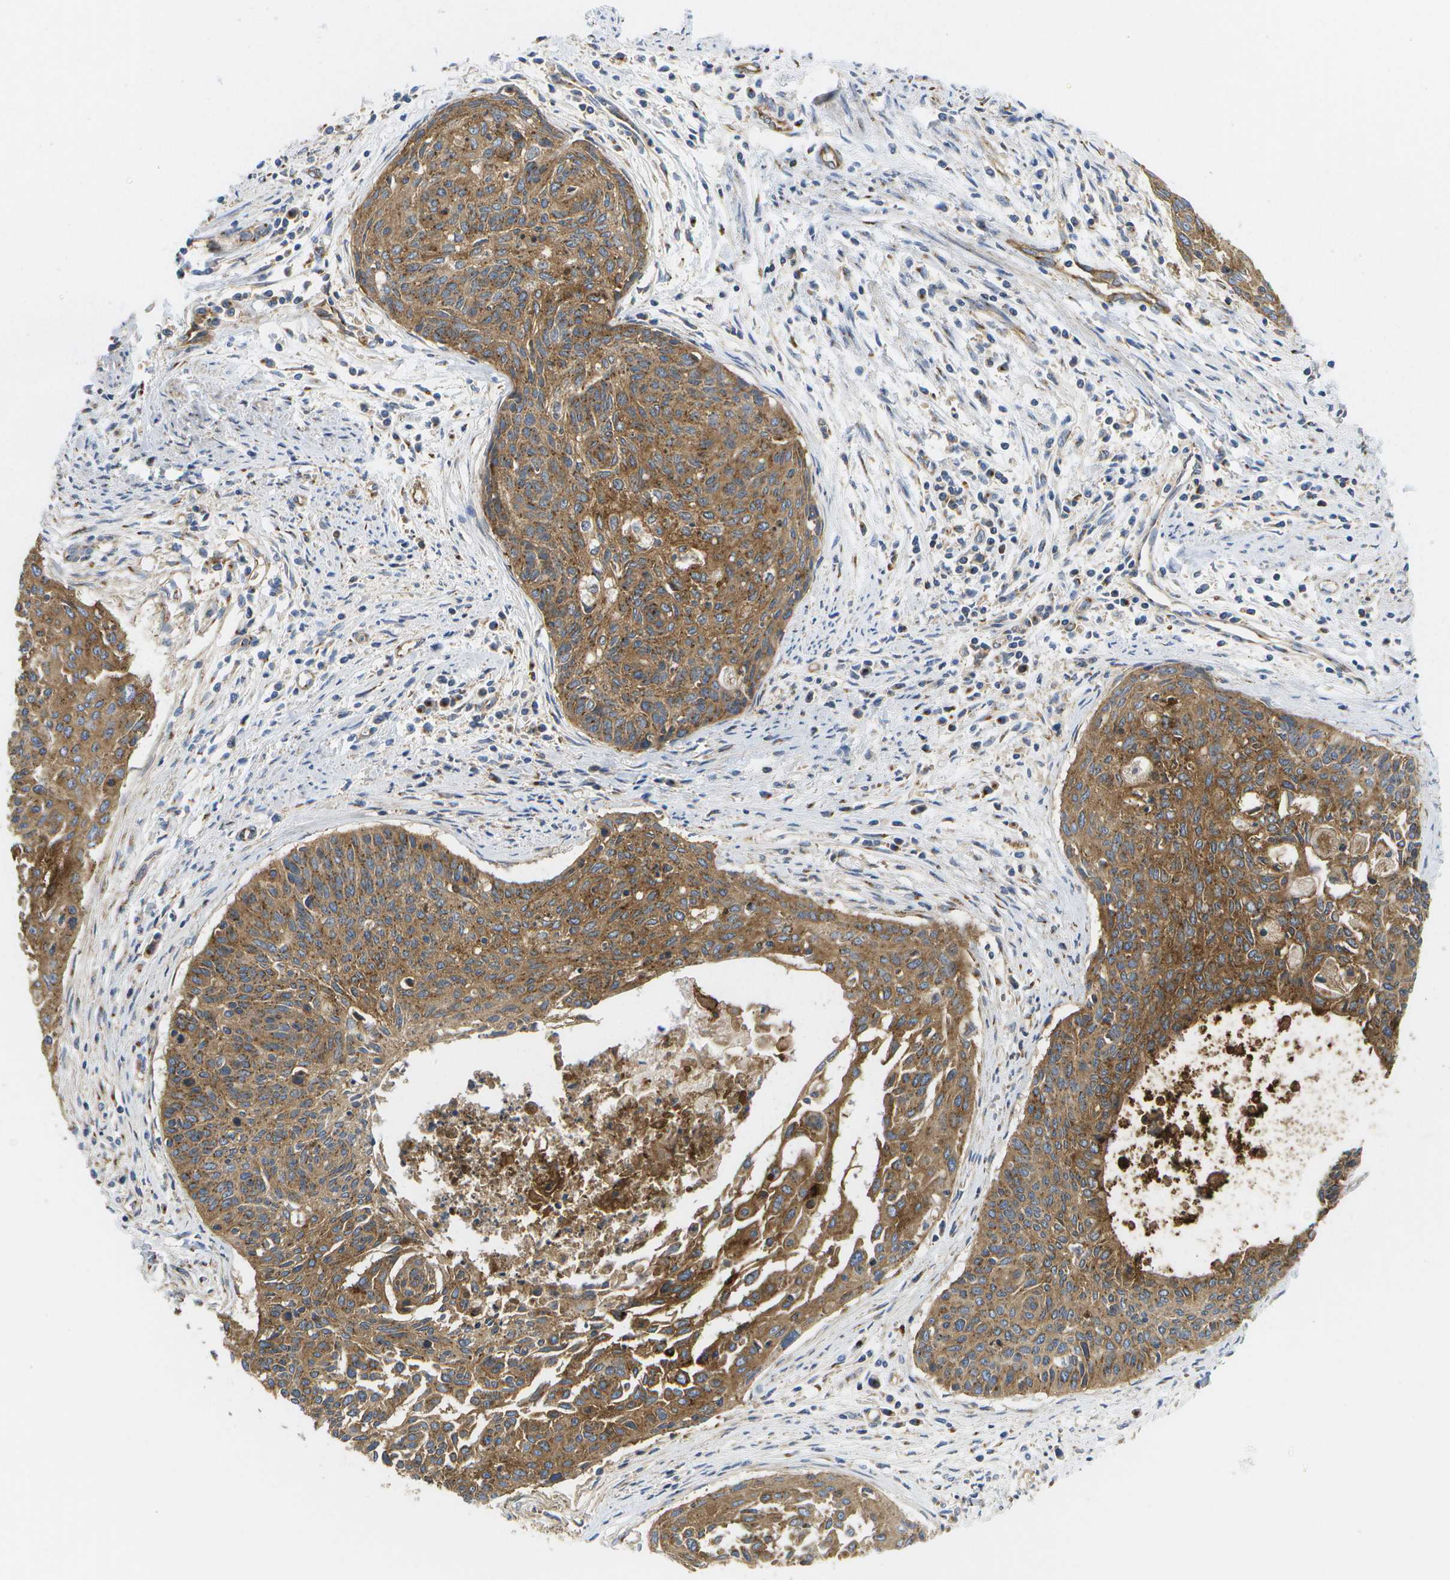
{"staining": {"intensity": "moderate", "quantity": ">75%", "location": "cytoplasmic/membranous"}, "tissue": "cervical cancer", "cell_type": "Tumor cells", "image_type": "cancer", "snomed": [{"axis": "morphology", "description": "Squamous cell carcinoma, NOS"}, {"axis": "topography", "description": "Cervix"}], "caption": "Immunohistochemical staining of human cervical cancer exhibits medium levels of moderate cytoplasmic/membranous protein positivity in about >75% of tumor cells.", "gene": "BST2", "patient": {"sex": "female", "age": 55}}